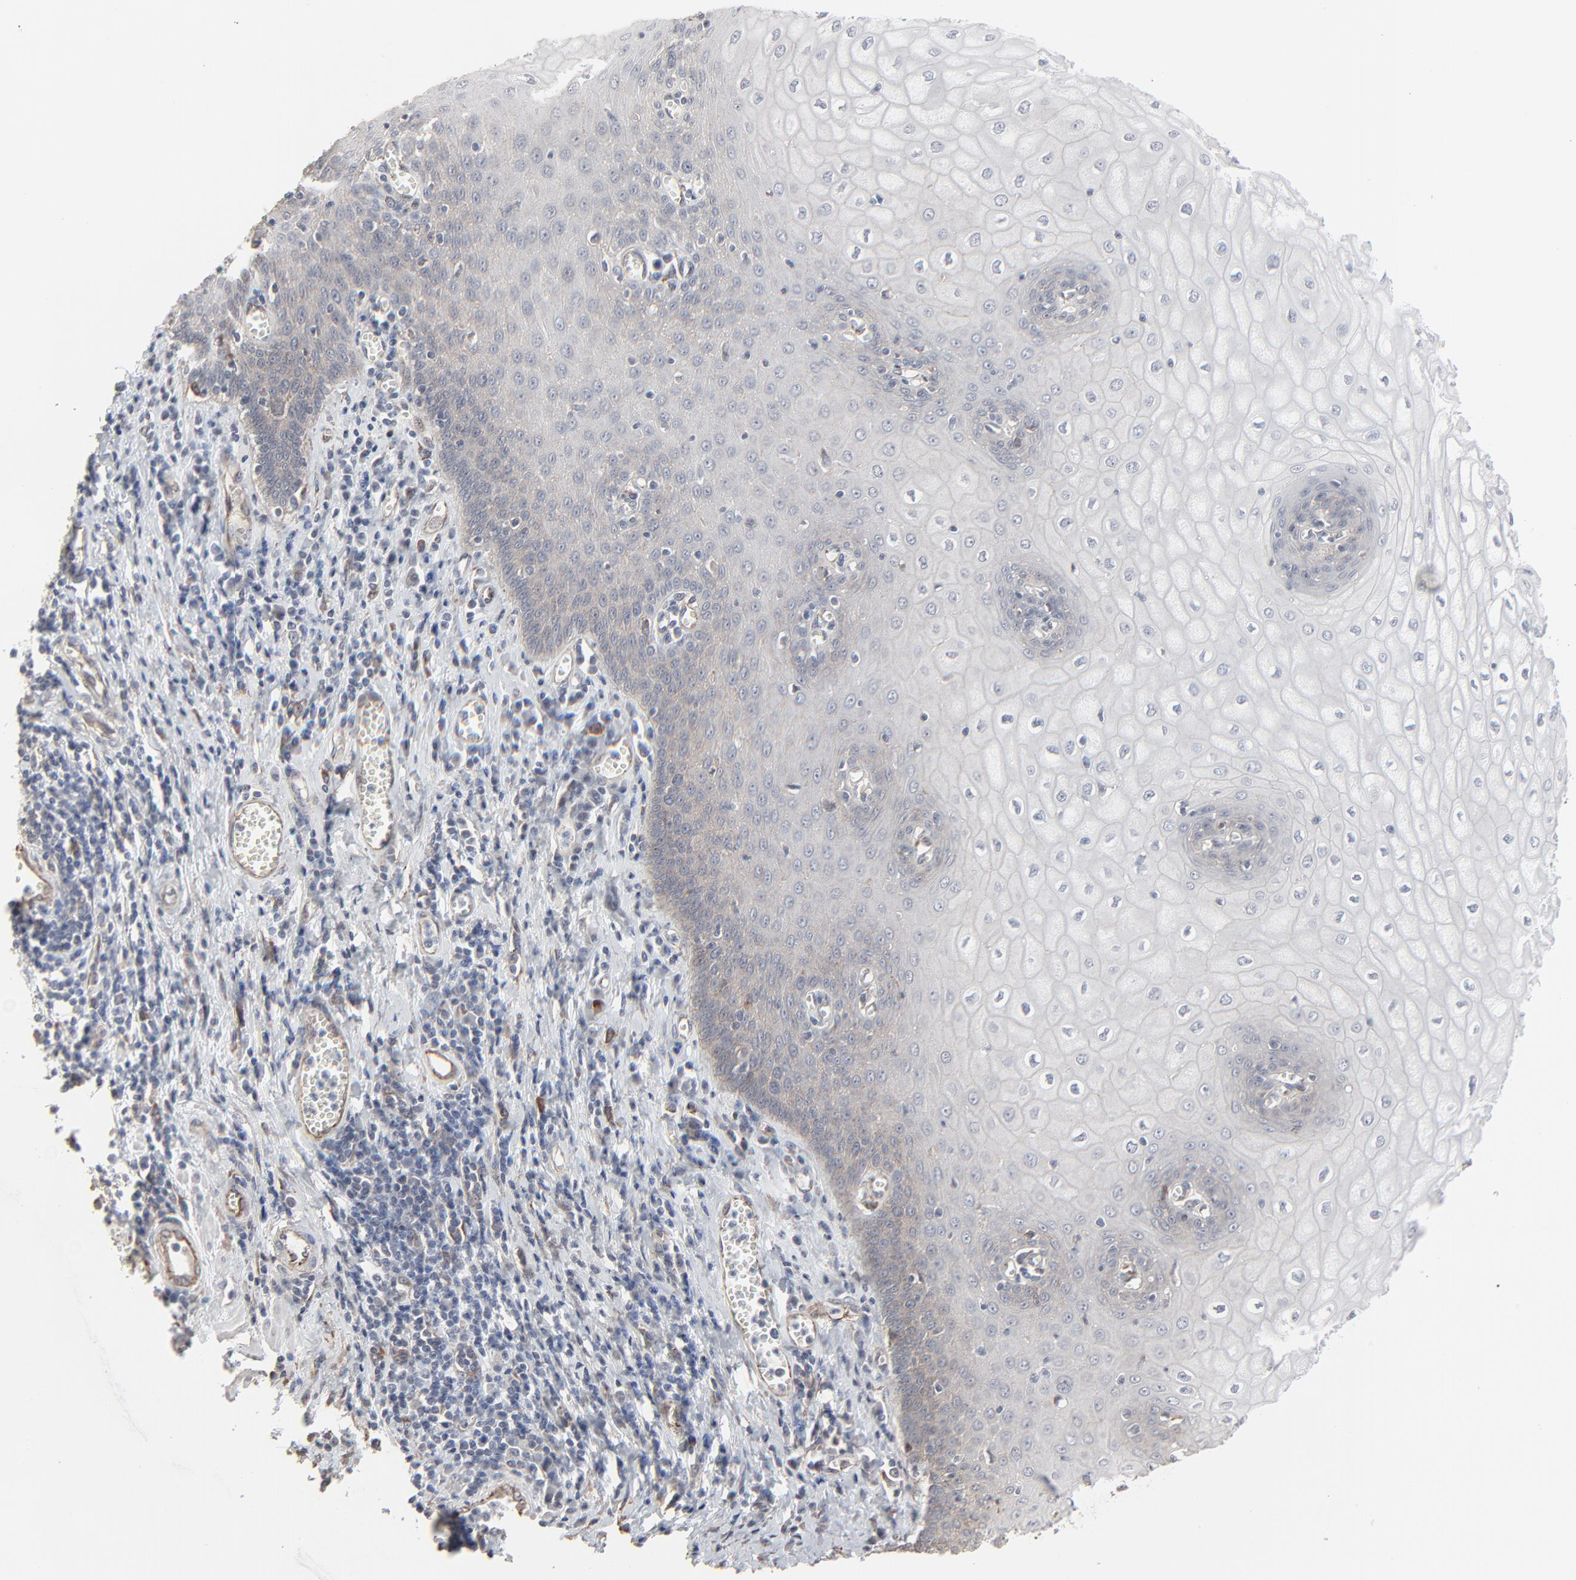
{"staining": {"intensity": "weak", "quantity": "<25%", "location": "cytoplasmic/membranous"}, "tissue": "esophagus", "cell_type": "Squamous epithelial cells", "image_type": "normal", "snomed": [{"axis": "morphology", "description": "Normal tissue, NOS"}, {"axis": "morphology", "description": "Squamous cell carcinoma, NOS"}, {"axis": "topography", "description": "Esophagus"}], "caption": "Human esophagus stained for a protein using immunohistochemistry (IHC) displays no expression in squamous epithelial cells.", "gene": "CTNND1", "patient": {"sex": "male", "age": 65}}